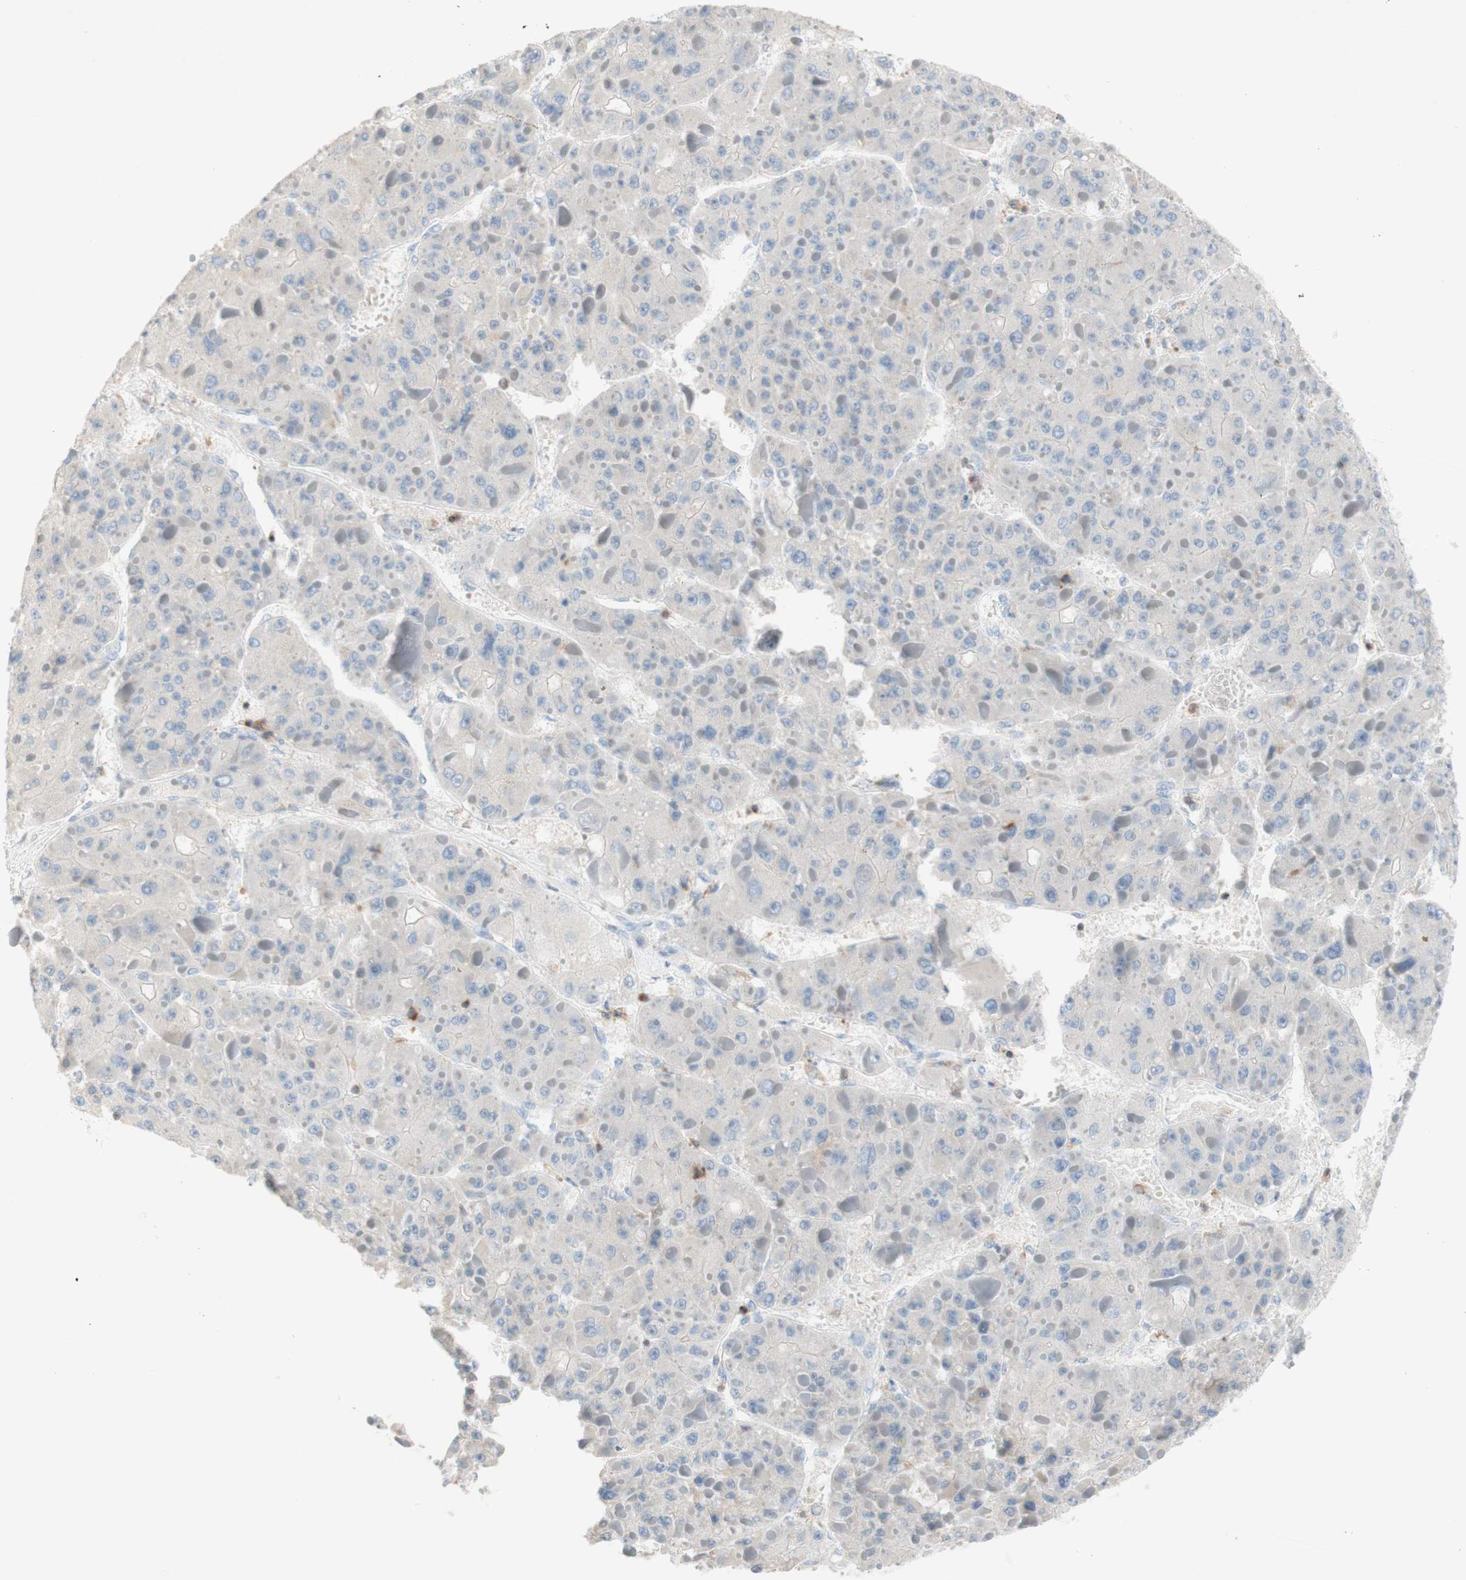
{"staining": {"intensity": "negative", "quantity": "none", "location": "none"}, "tissue": "liver cancer", "cell_type": "Tumor cells", "image_type": "cancer", "snomed": [{"axis": "morphology", "description": "Carcinoma, Hepatocellular, NOS"}, {"axis": "topography", "description": "Liver"}], "caption": "DAB (3,3'-diaminobenzidine) immunohistochemical staining of human liver hepatocellular carcinoma exhibits no significant positivity in tumor cells.", "gene": "SPINK6", "patient": {"sex": "female", "age": 73}}